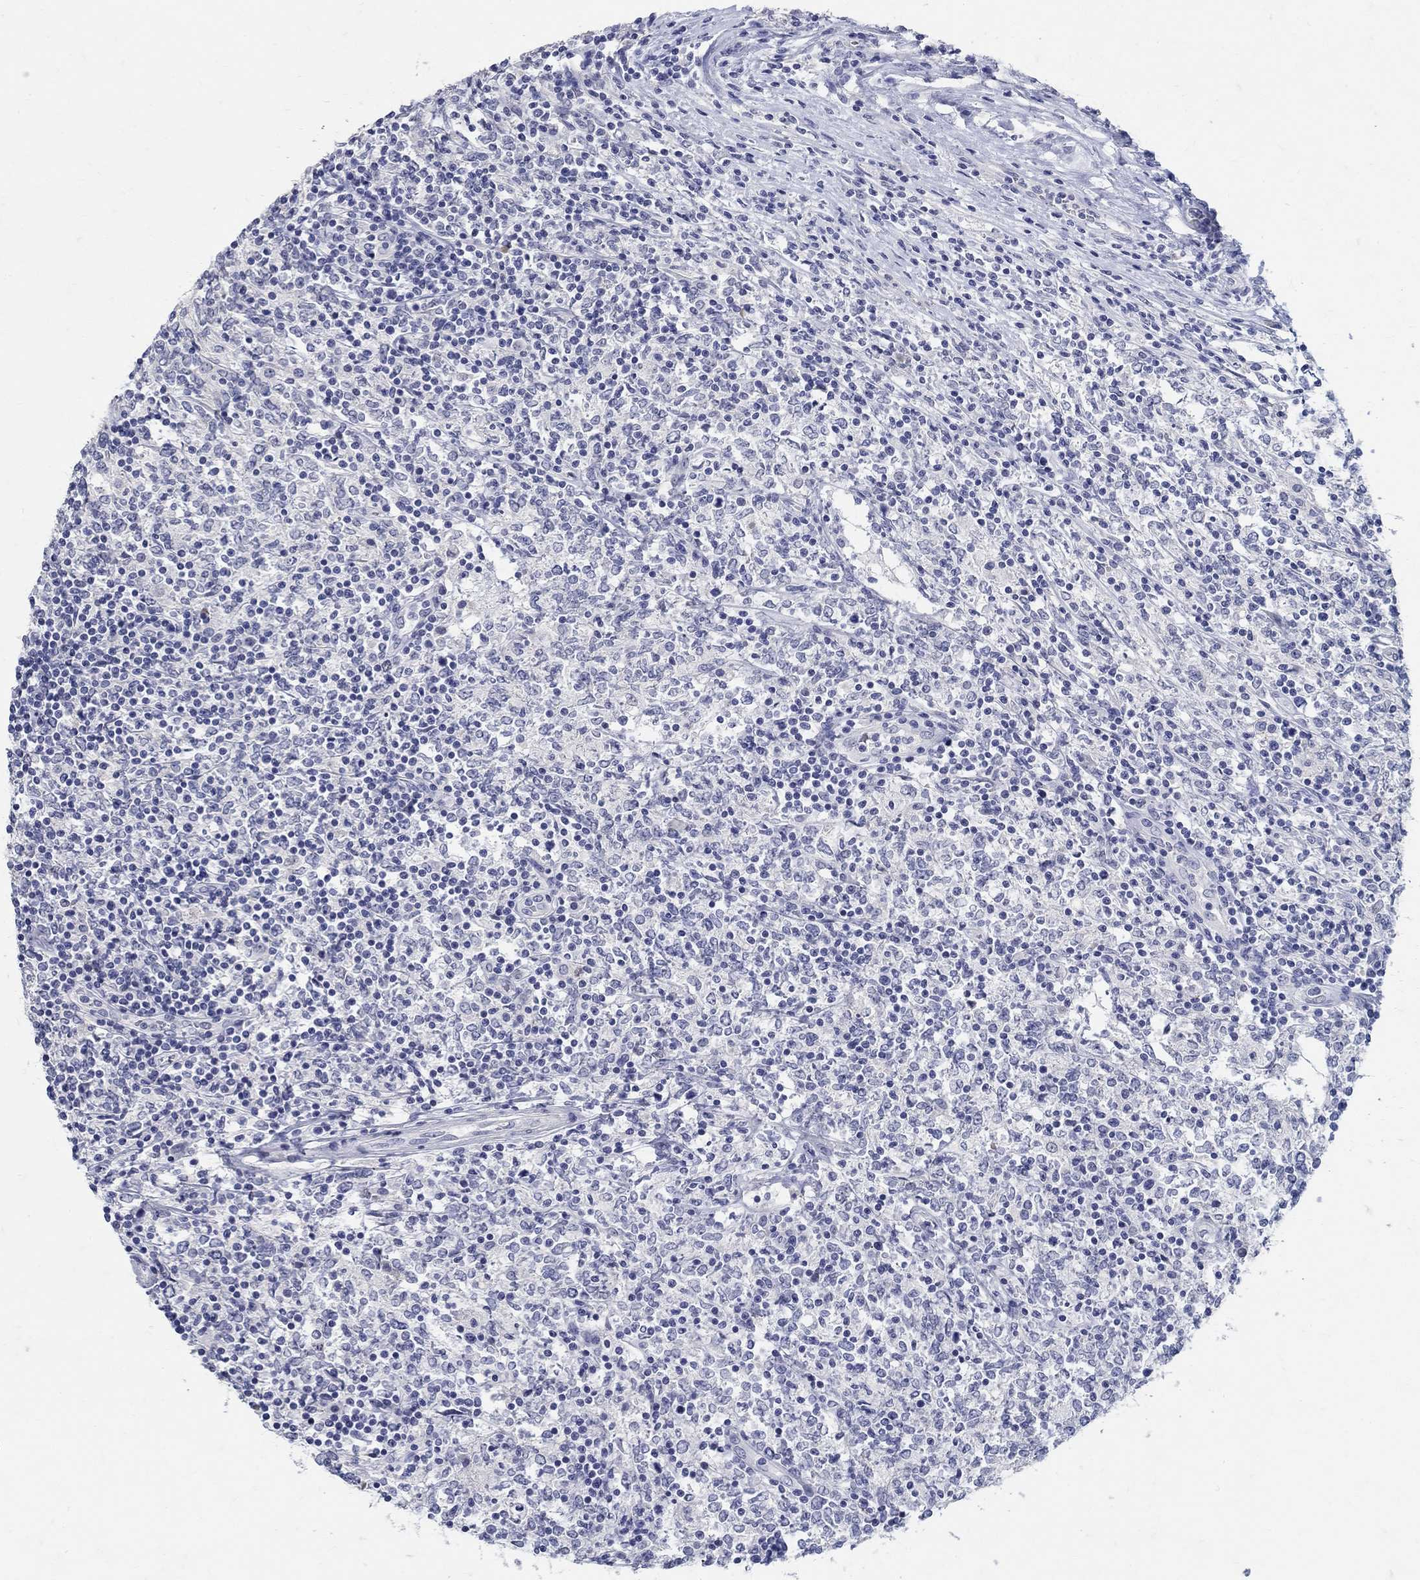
{"staining": {"intensity": "negative", "quantity": "none", "location": "none"}, "tissue": "lymphoma", "cell_type": "Tumor cells", "image_type": "cancer", "snomed": [{"axis": "morphology", "description": "Malignant lymphoma, non-Hodgkin's type, High grade"}, {"axis": "topography", "description": "Lymph node"}], "caption": "An image of human lymphoma is negative for staining in tumor cells.", "gene": "SOX2", "patient": {"sex": "female", "age": 84}}